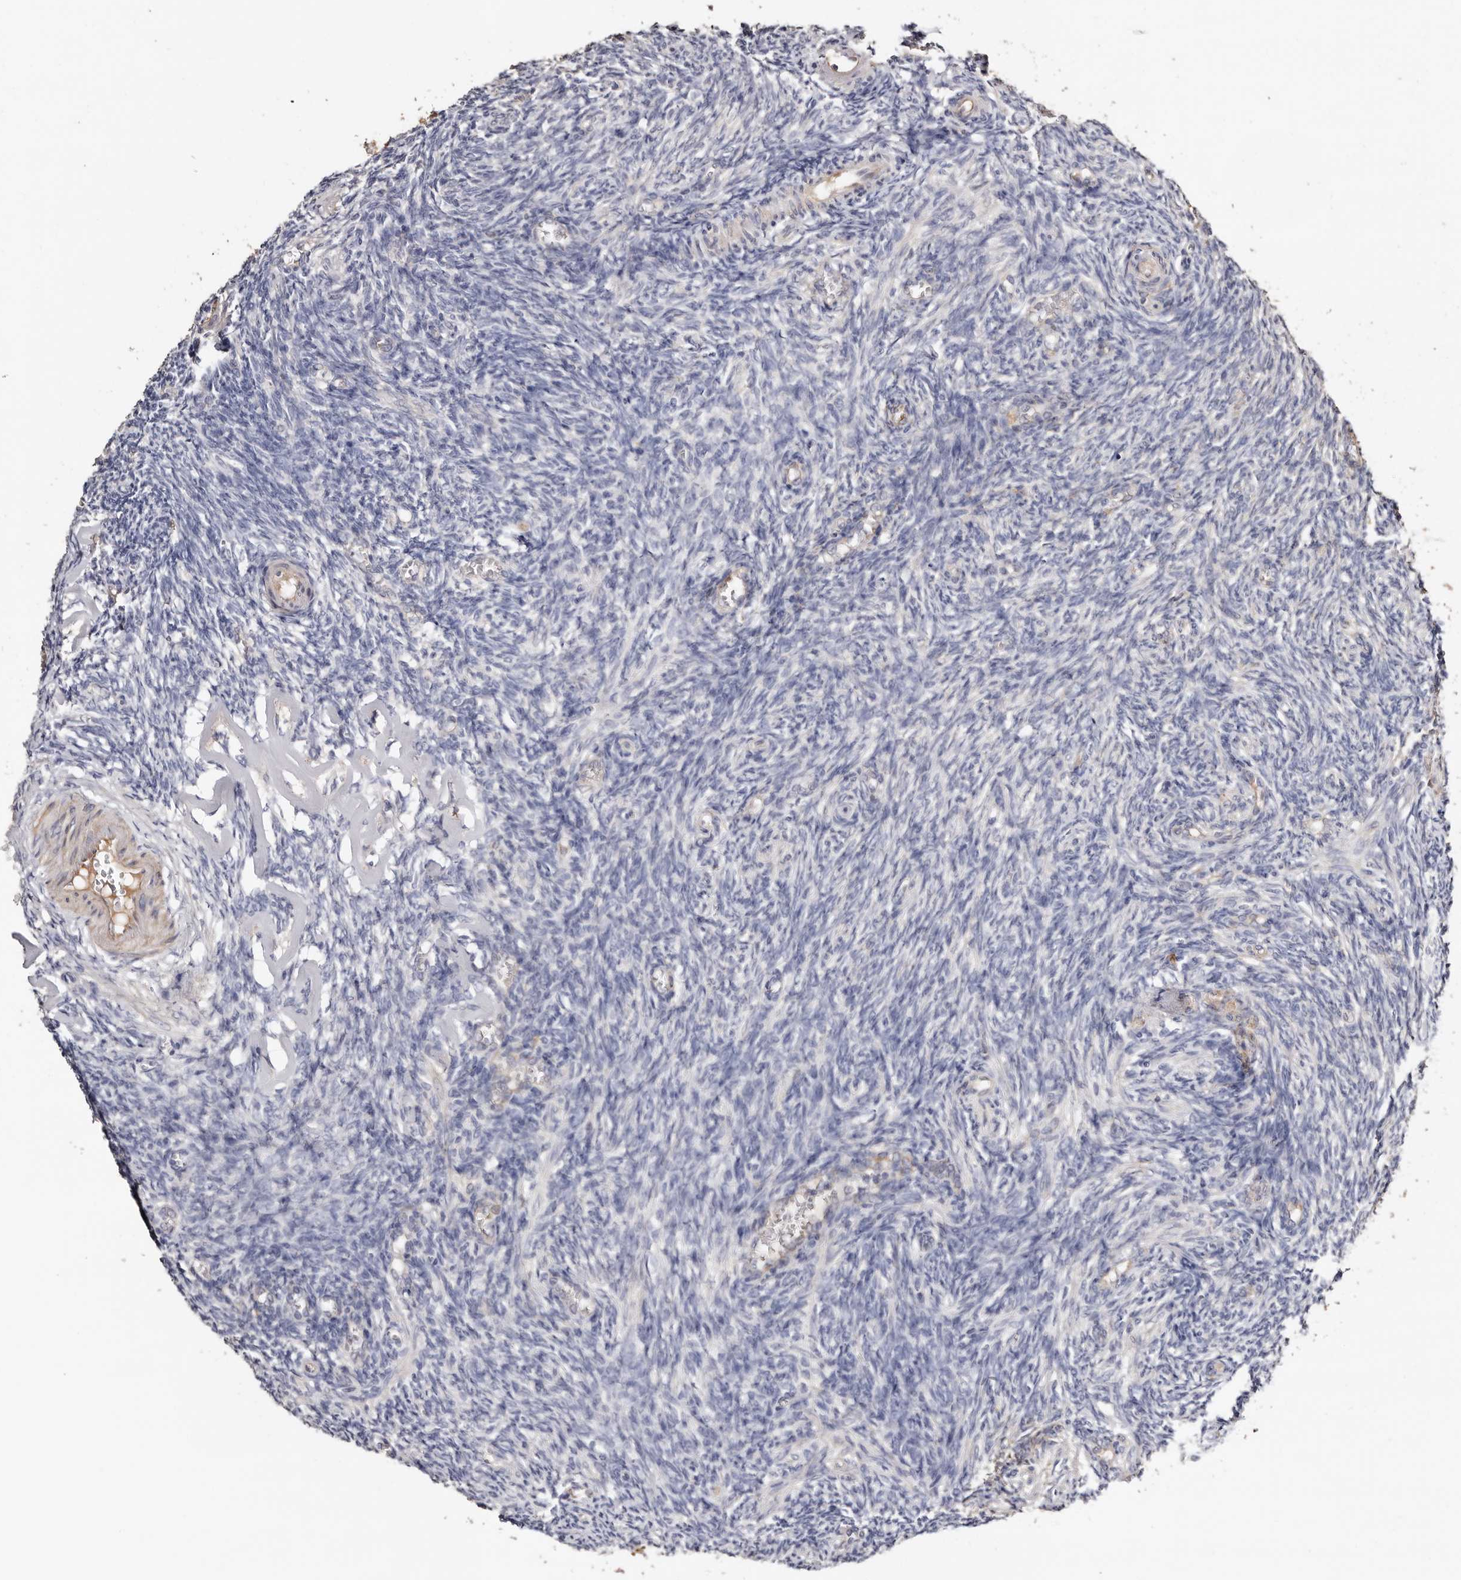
{"staining": {"intensity": "negative", "quantity": "none", "location": "none"}, "tissue": "ovary", "cell_type": "Ovarian stroma cells", "image_type": "normal", "snomed": [{"axis": "morphology", "description": "Normal tissue, NOS"}, {"axis": "topography", "description": "Ovary"}], "caption": "Immunohistochemical staining of normal human ovary shows no significant positivity in ovarian stroma cells.", "gene": "TGM2", "patient": {"sex": "female", "age": 27}}